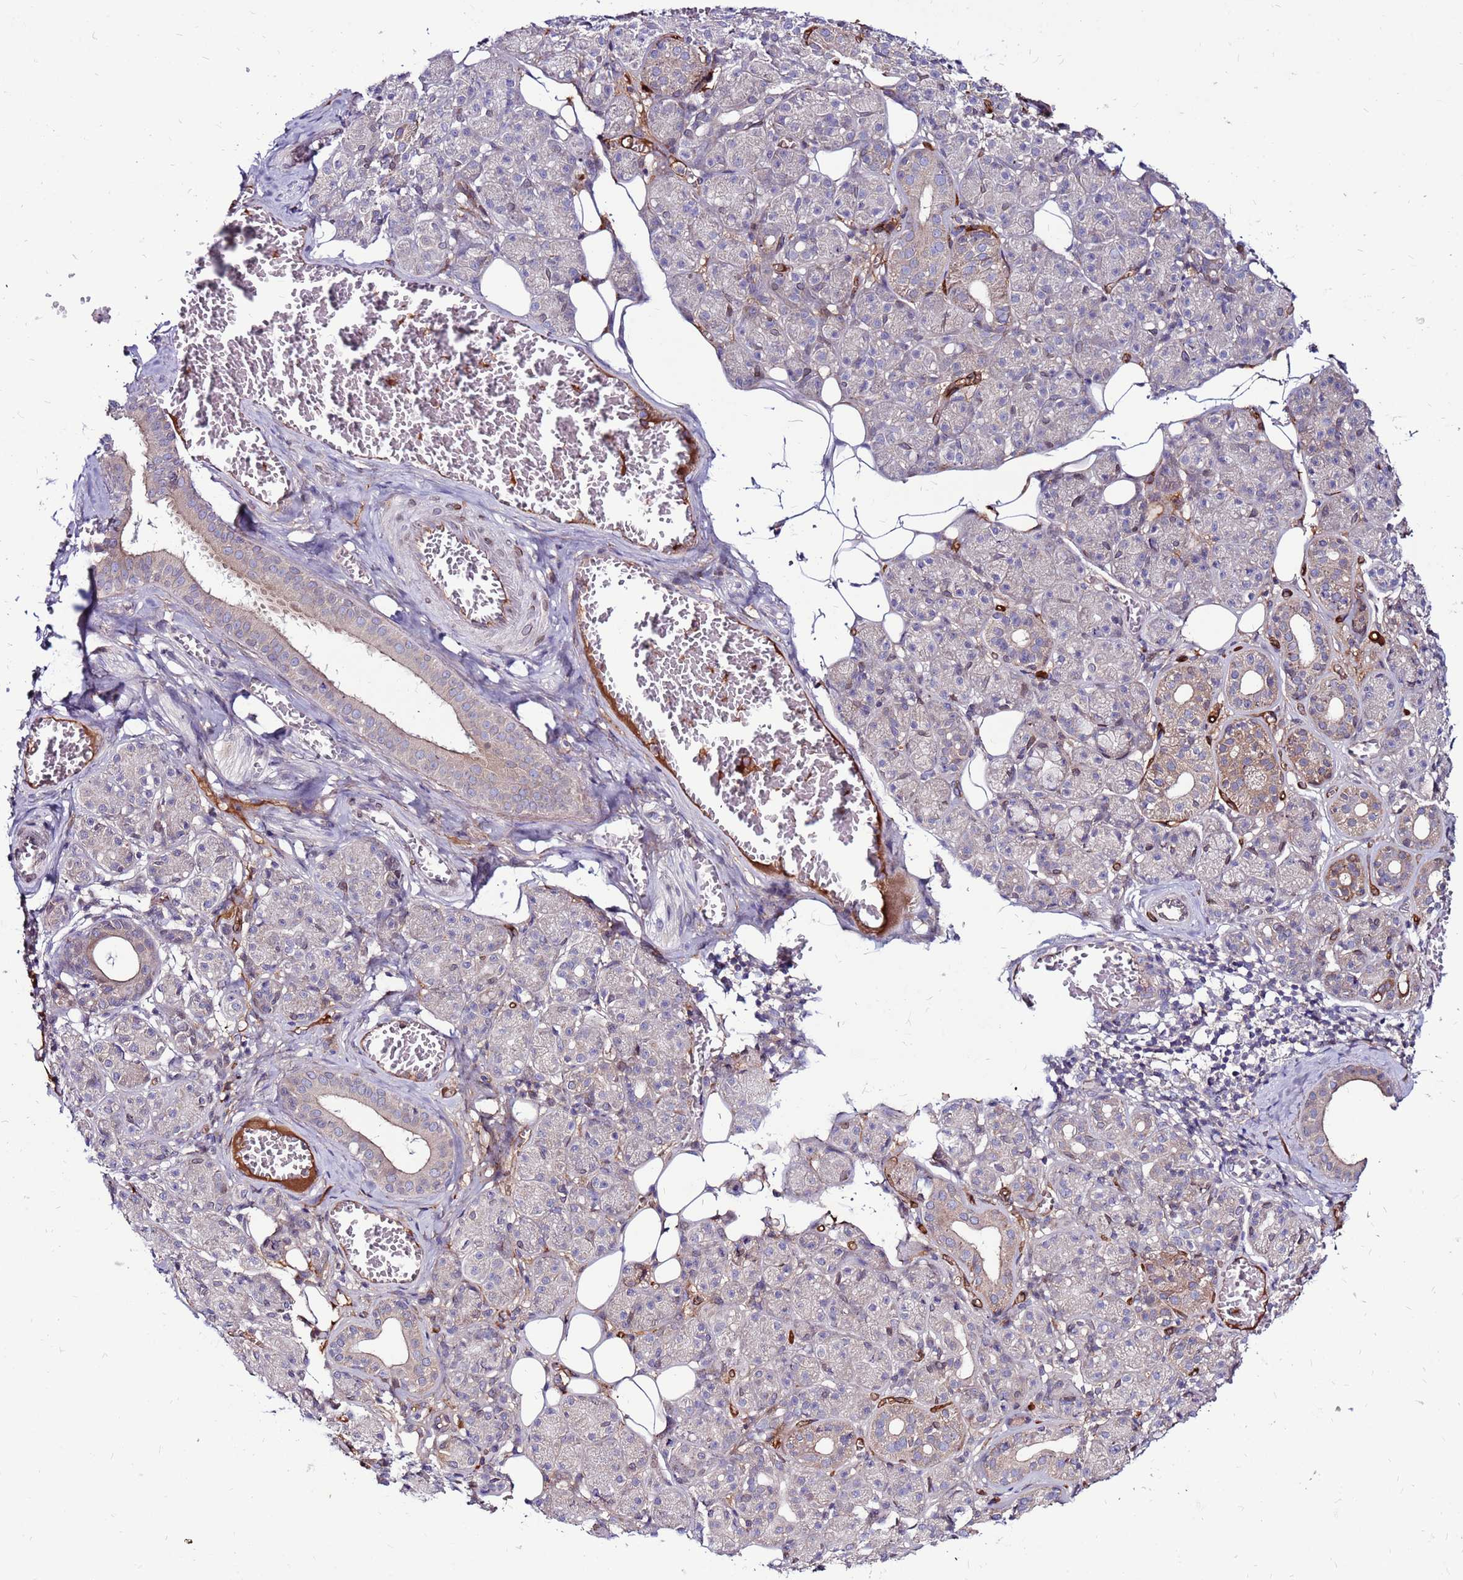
{"staining": {"intensity": "weak", "quantity": "<25%", "location": "cytoplasmic/membranous"}, "tissue": "salivary gland", "cell_type": "Glandular cells", "image_type": "normal", "snomed": [{"axis": "morphology", "description": "Normal tissue, NOS"}, {"axis": "topography", "description": "Salivary gland"}], "caption": "IHC of benign salivary gland displays no positivity in glandular cells.", "gene": "CCDC71", "patient": {"sex": "male", "age": 63}}